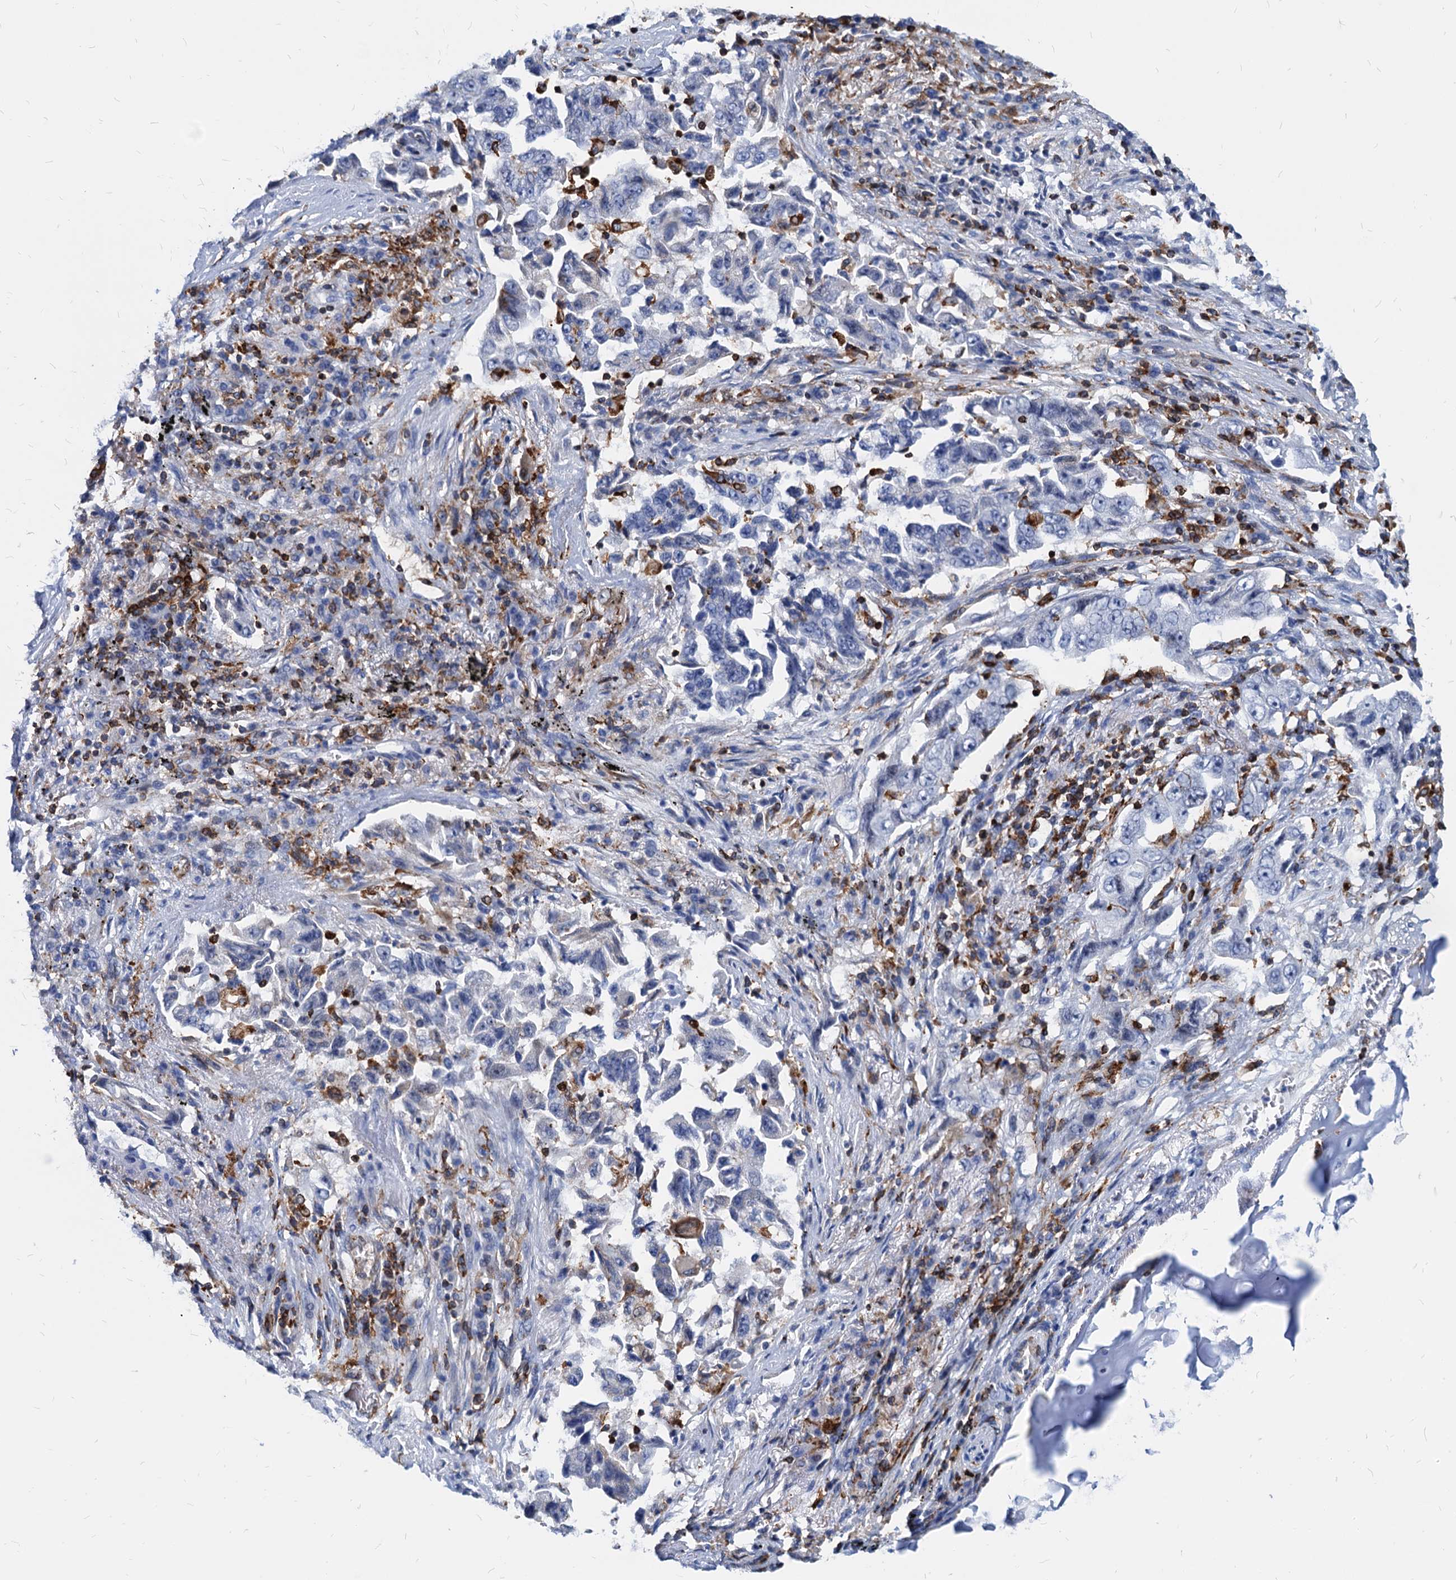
{"staining": {"intensity": "negative", "quantity": "none", "location": "none"}, "tissue": "lung cancer", "cell_type": "Tumor cells", "image_type": "cancer", "snomed": [{"axis": "morphology", "description": "Adenocarcinoma, NOS"}, {"axis": "topography", "description": "Lung"}], "caption": "This is an IHC micrograph of human lung cancer (adenocarcinoma). There is no expression in tumor cells.", "gene": "LCP2", "patient": {"sex": "female", "age": 51}}